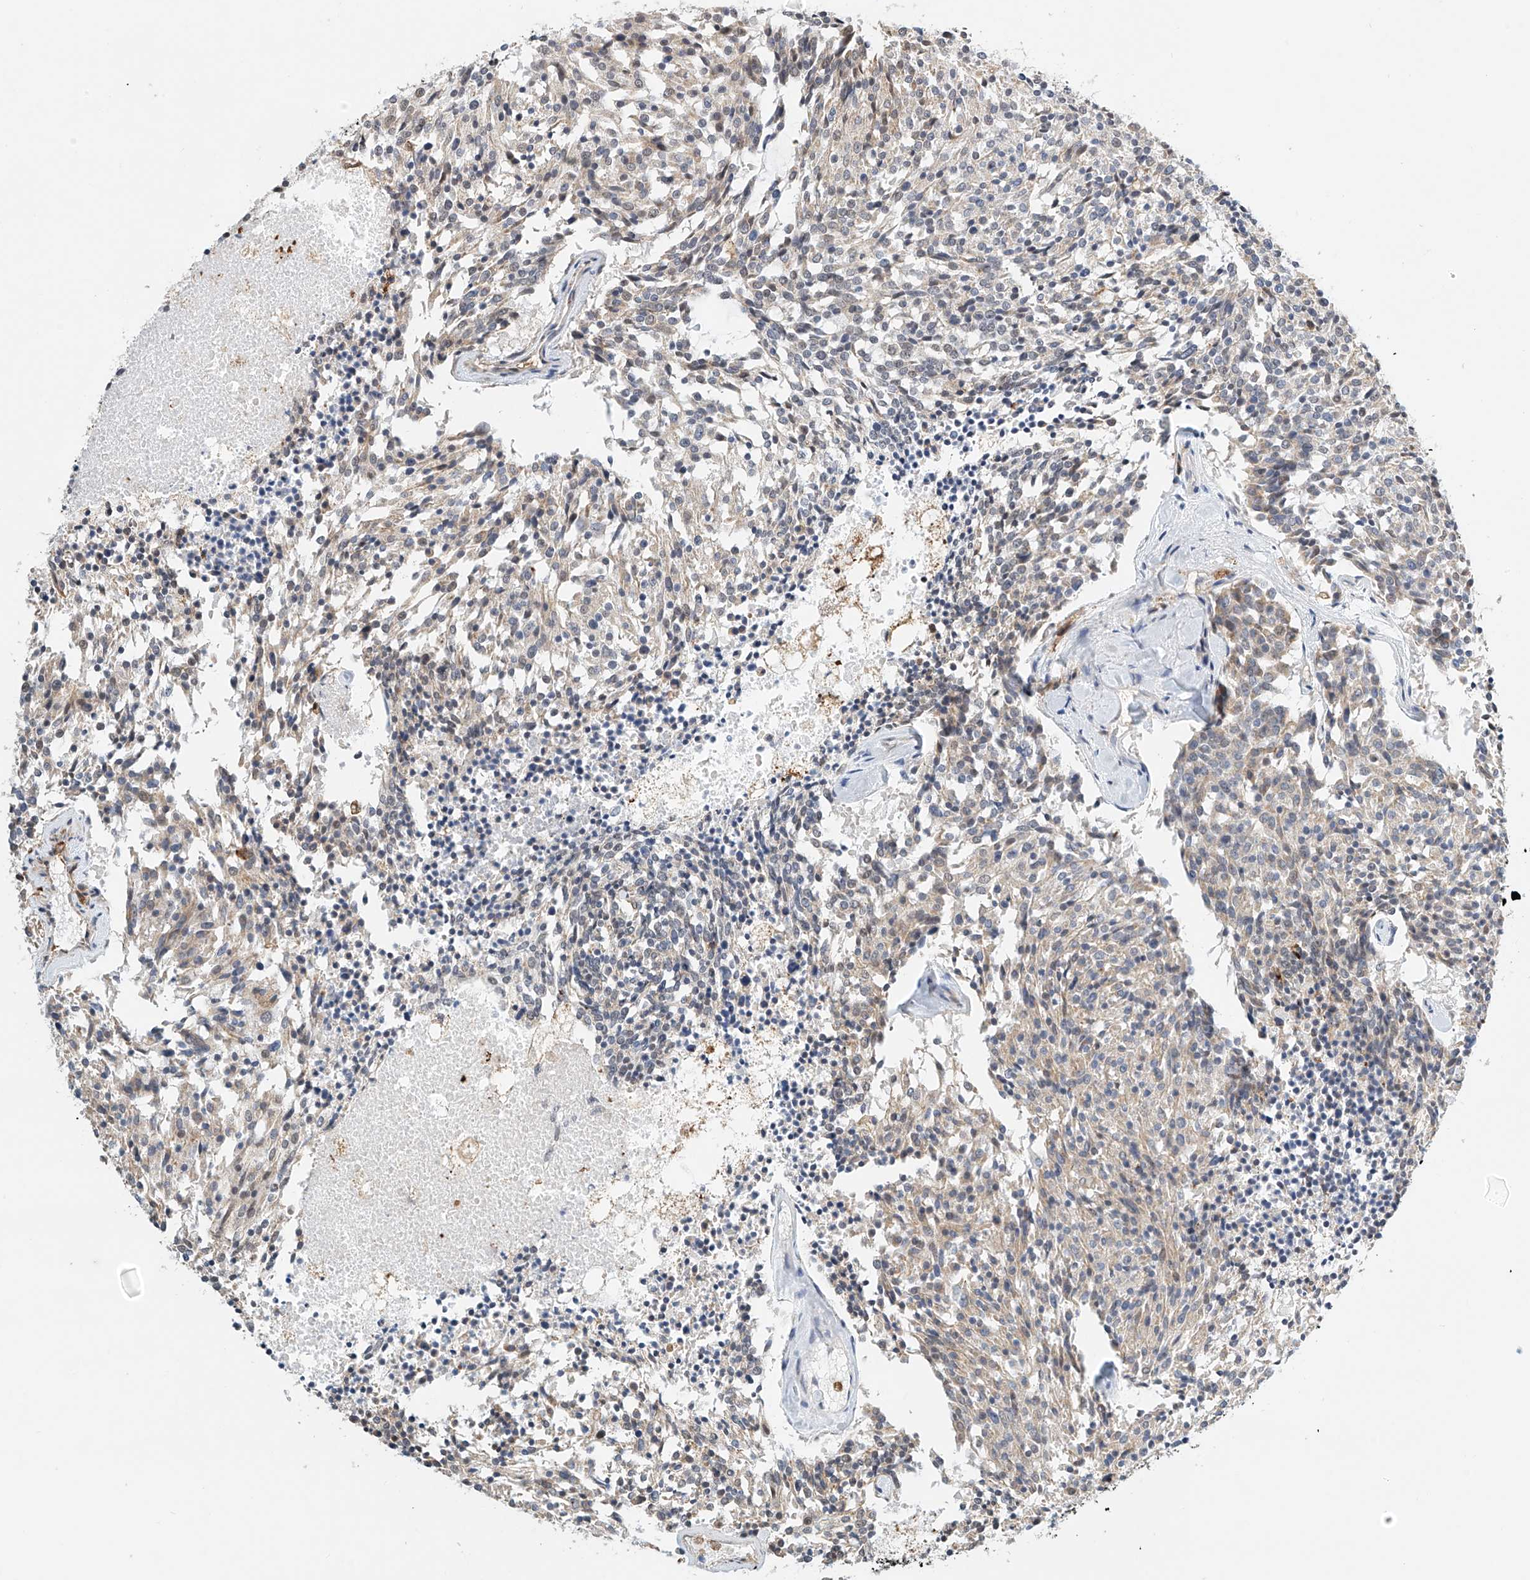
{"staining": {"intensity": "weak", "quantity": "<25%", "location": "cytoplasmic/membranous"}, "tissue": "carcinoid", "cell_type": "Tumor cells", "image_type": "cancer", "snomed": [{"axis": "morphology", "description": "Carcinoid, malignant, NOS"}, {"axis": "topography", "description": "Pancreas"}], "caption": "Micrograph shows no protein expression in tumor cells of malignant carcinoid tissue.", "gene": "MICAL1", "patient": {"sex": "female", "age": 54}}